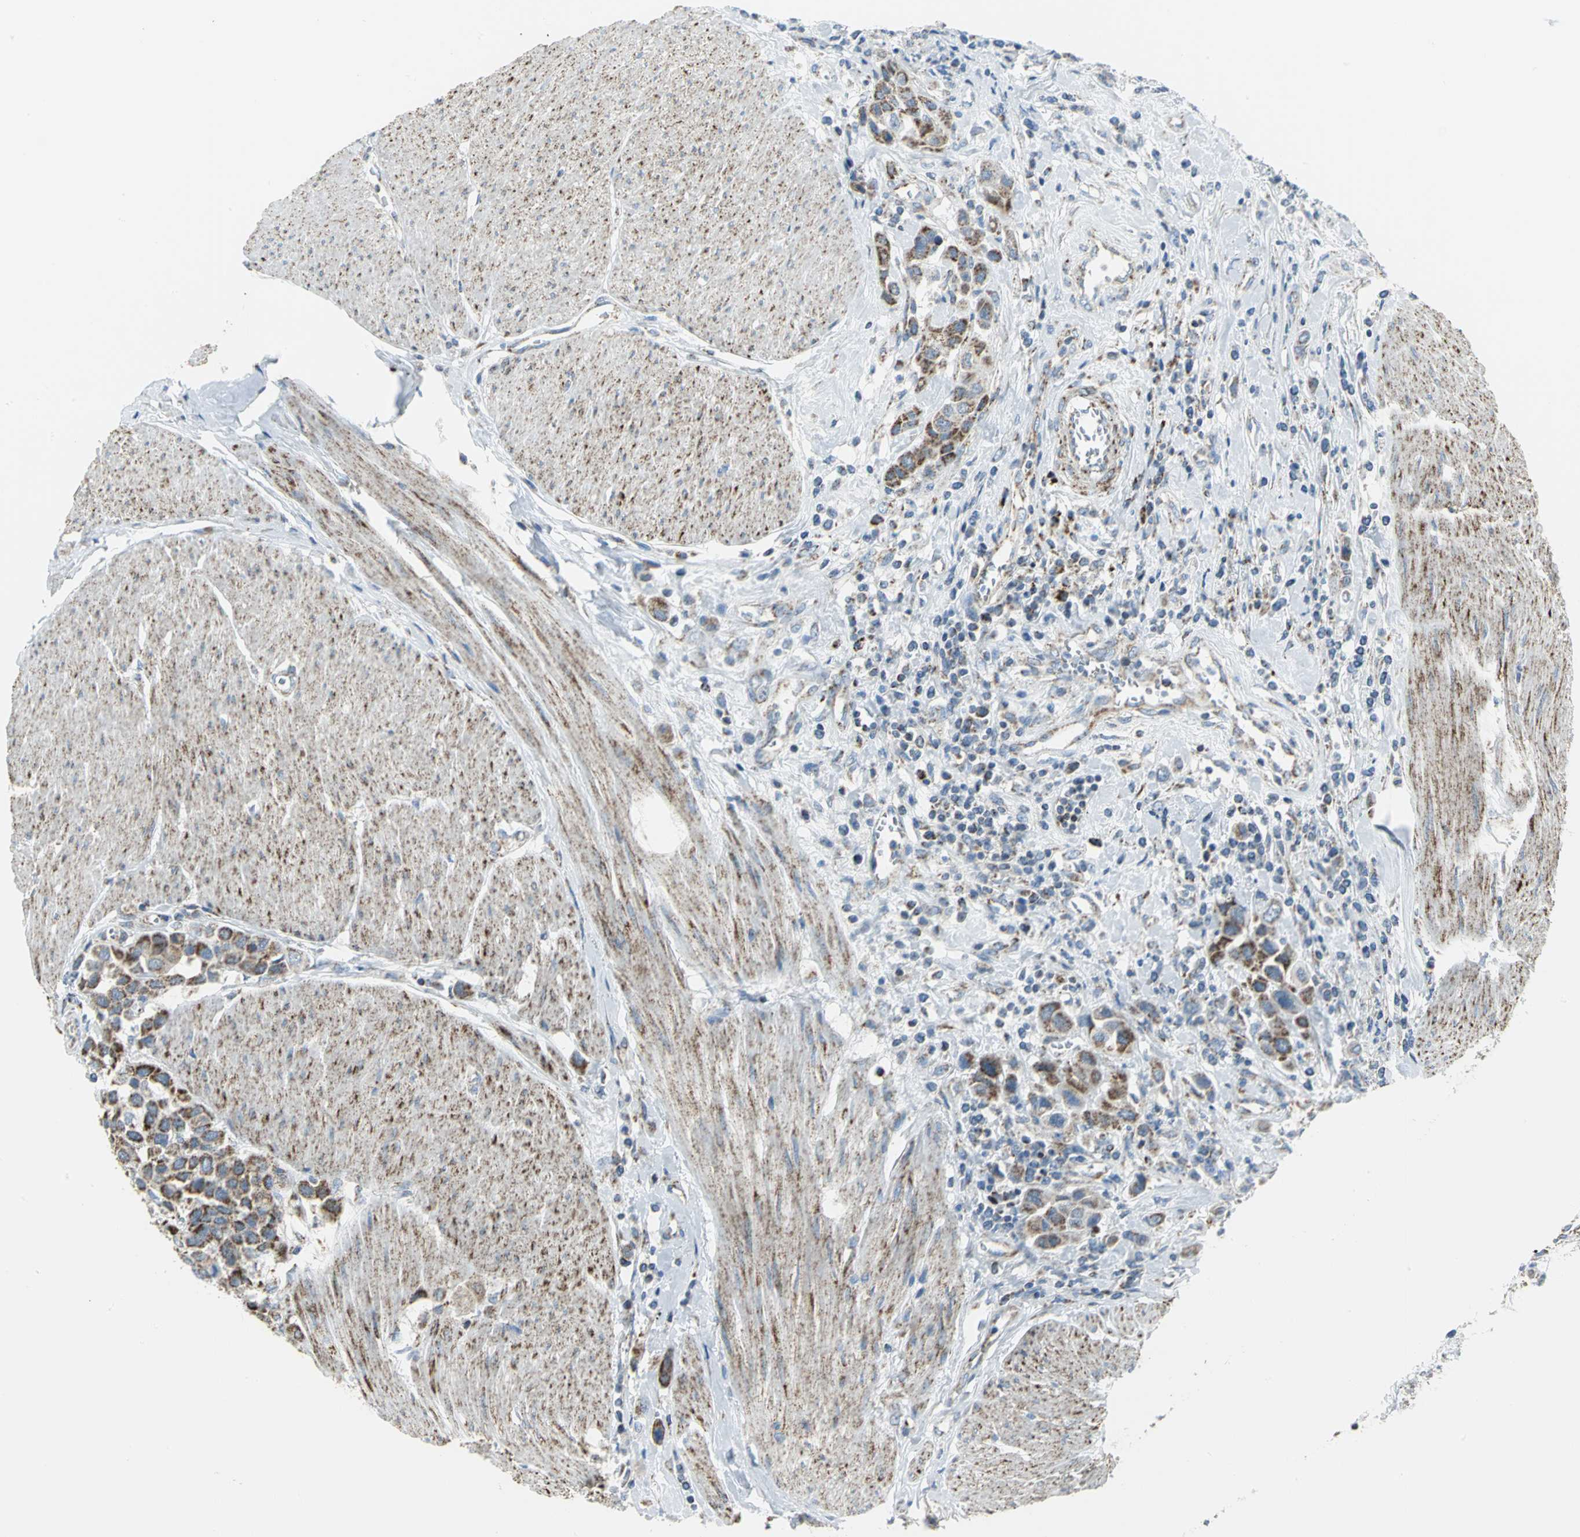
{"staining": {"intensity": "strong", "quantity": "25%-75%", "location": "cytoplasmic/membranous"}, "tissue": "urothelial cancer", "cell_type": "Tumor cells", "image_type": "cancer", "snomed": [{"axis": "morphology", "description": "Urothelial carcinoma, High grade"}, {"axis": "topography", "description": "Urinary bladder"}], "caption": "Urothelial cancer tissue reveals strong cytoplasmic/membranous positivity in about 25%-75% of tumor cells (DAB IHC, brown staining for protein, blue staining for nuclei).", "gene": "NTRK1", "patient": {"sex": "male", "age": 50}}